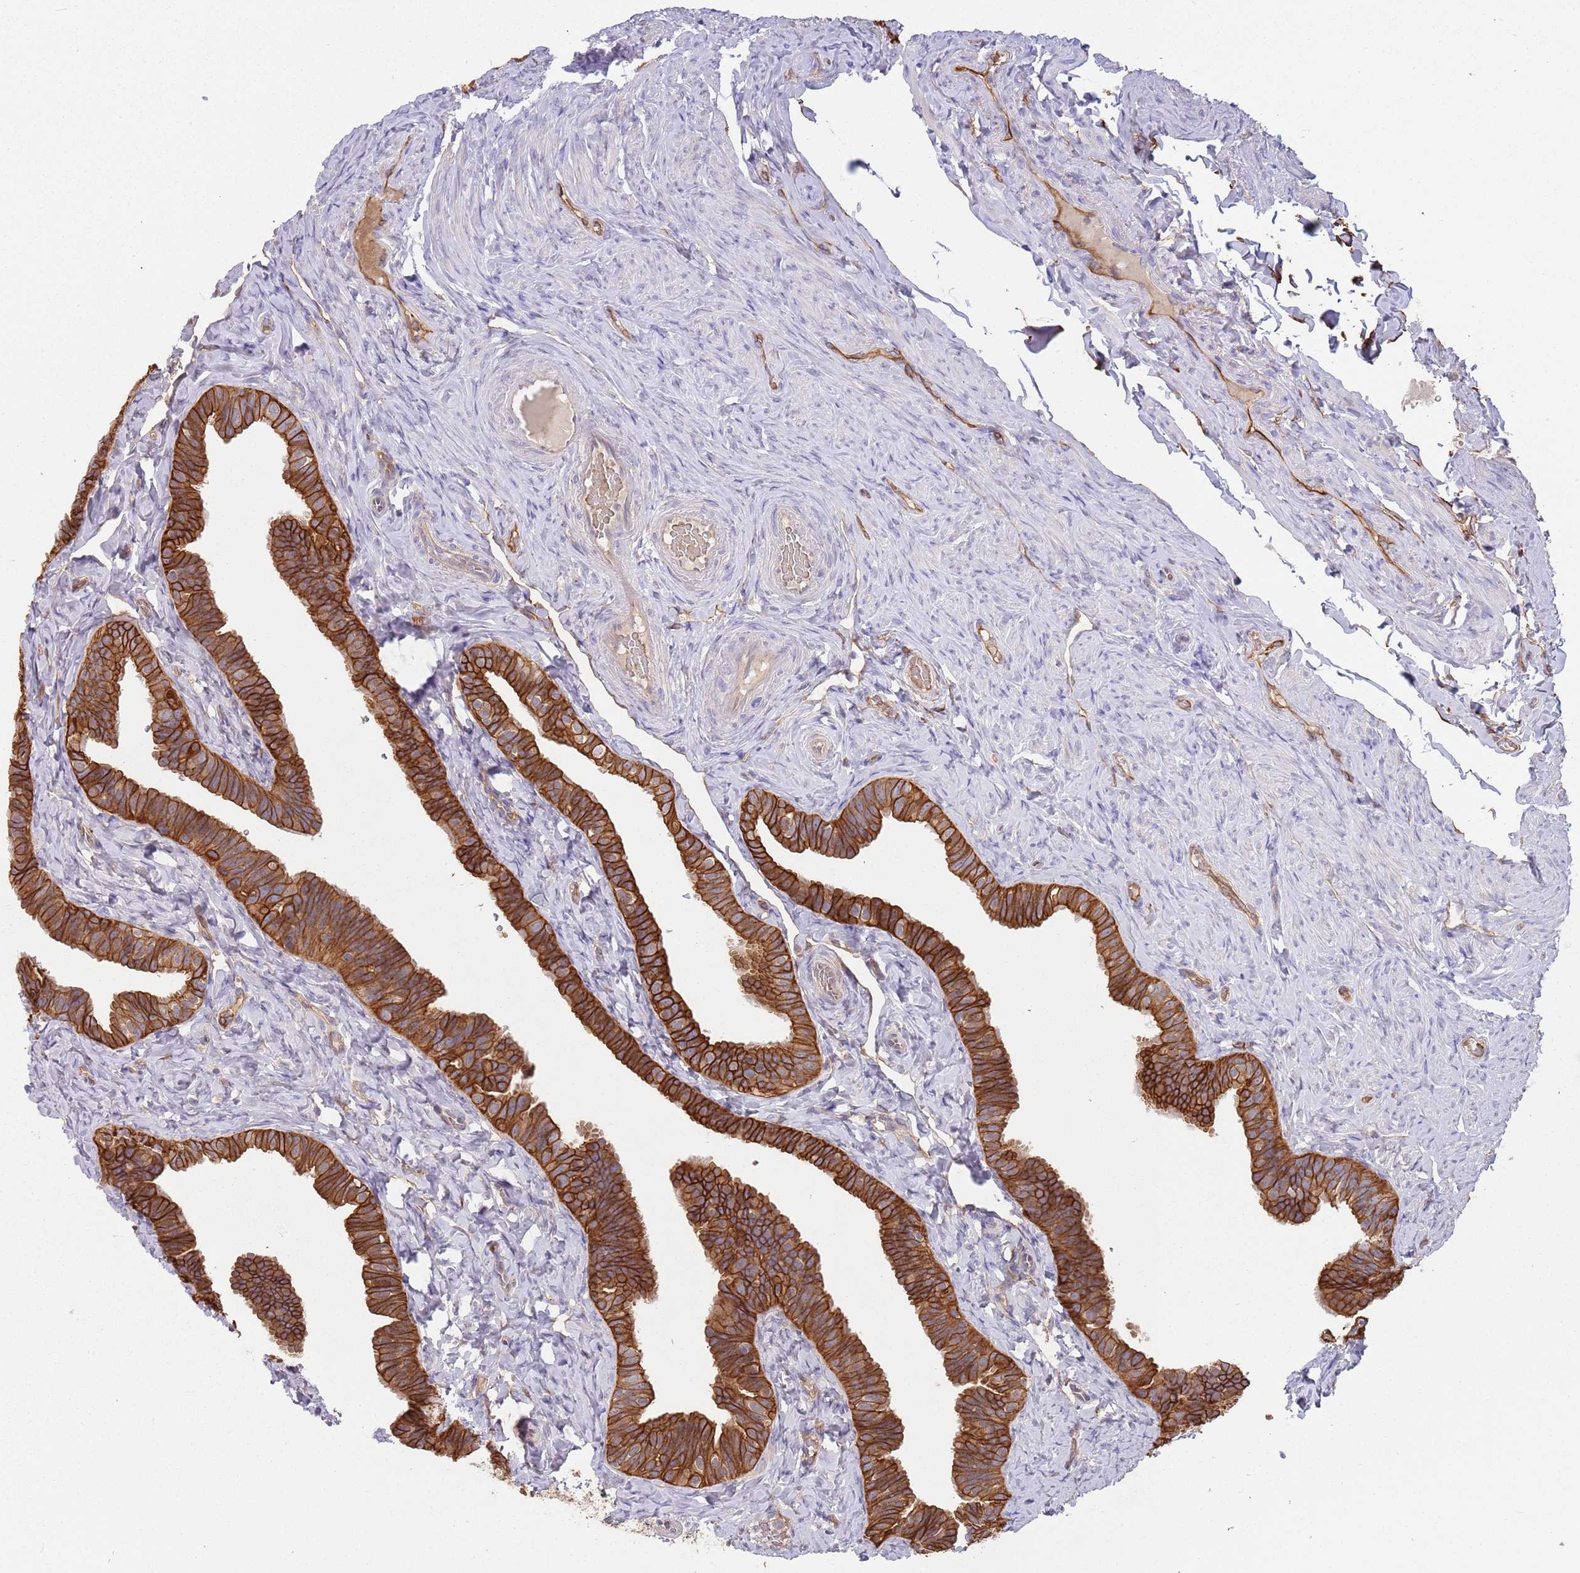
{"staining": {"intensity": "strong", "quantity": ">75%", "location": "cytoplasmic/membranous"}, "tissue": "fallopian tube", "cell_type": "Glandular cells", "image_type": "normal", "snomed": [{"axis": "morphology", "description": "Normal tissue, NOS"}, {"axis": "topography", "description": "Fallopian tube"}], "caption": "Fallopian tube stained for a protein displays strong cytoplasmic/membranous positivity in glandular cells. The staining was performed using DAB, with brown indicating positive protein expression. Nuclei are stained blue with hematoxylin.", "gene": "GSDMD", "patient": {"sex": "female", "age": 65}}